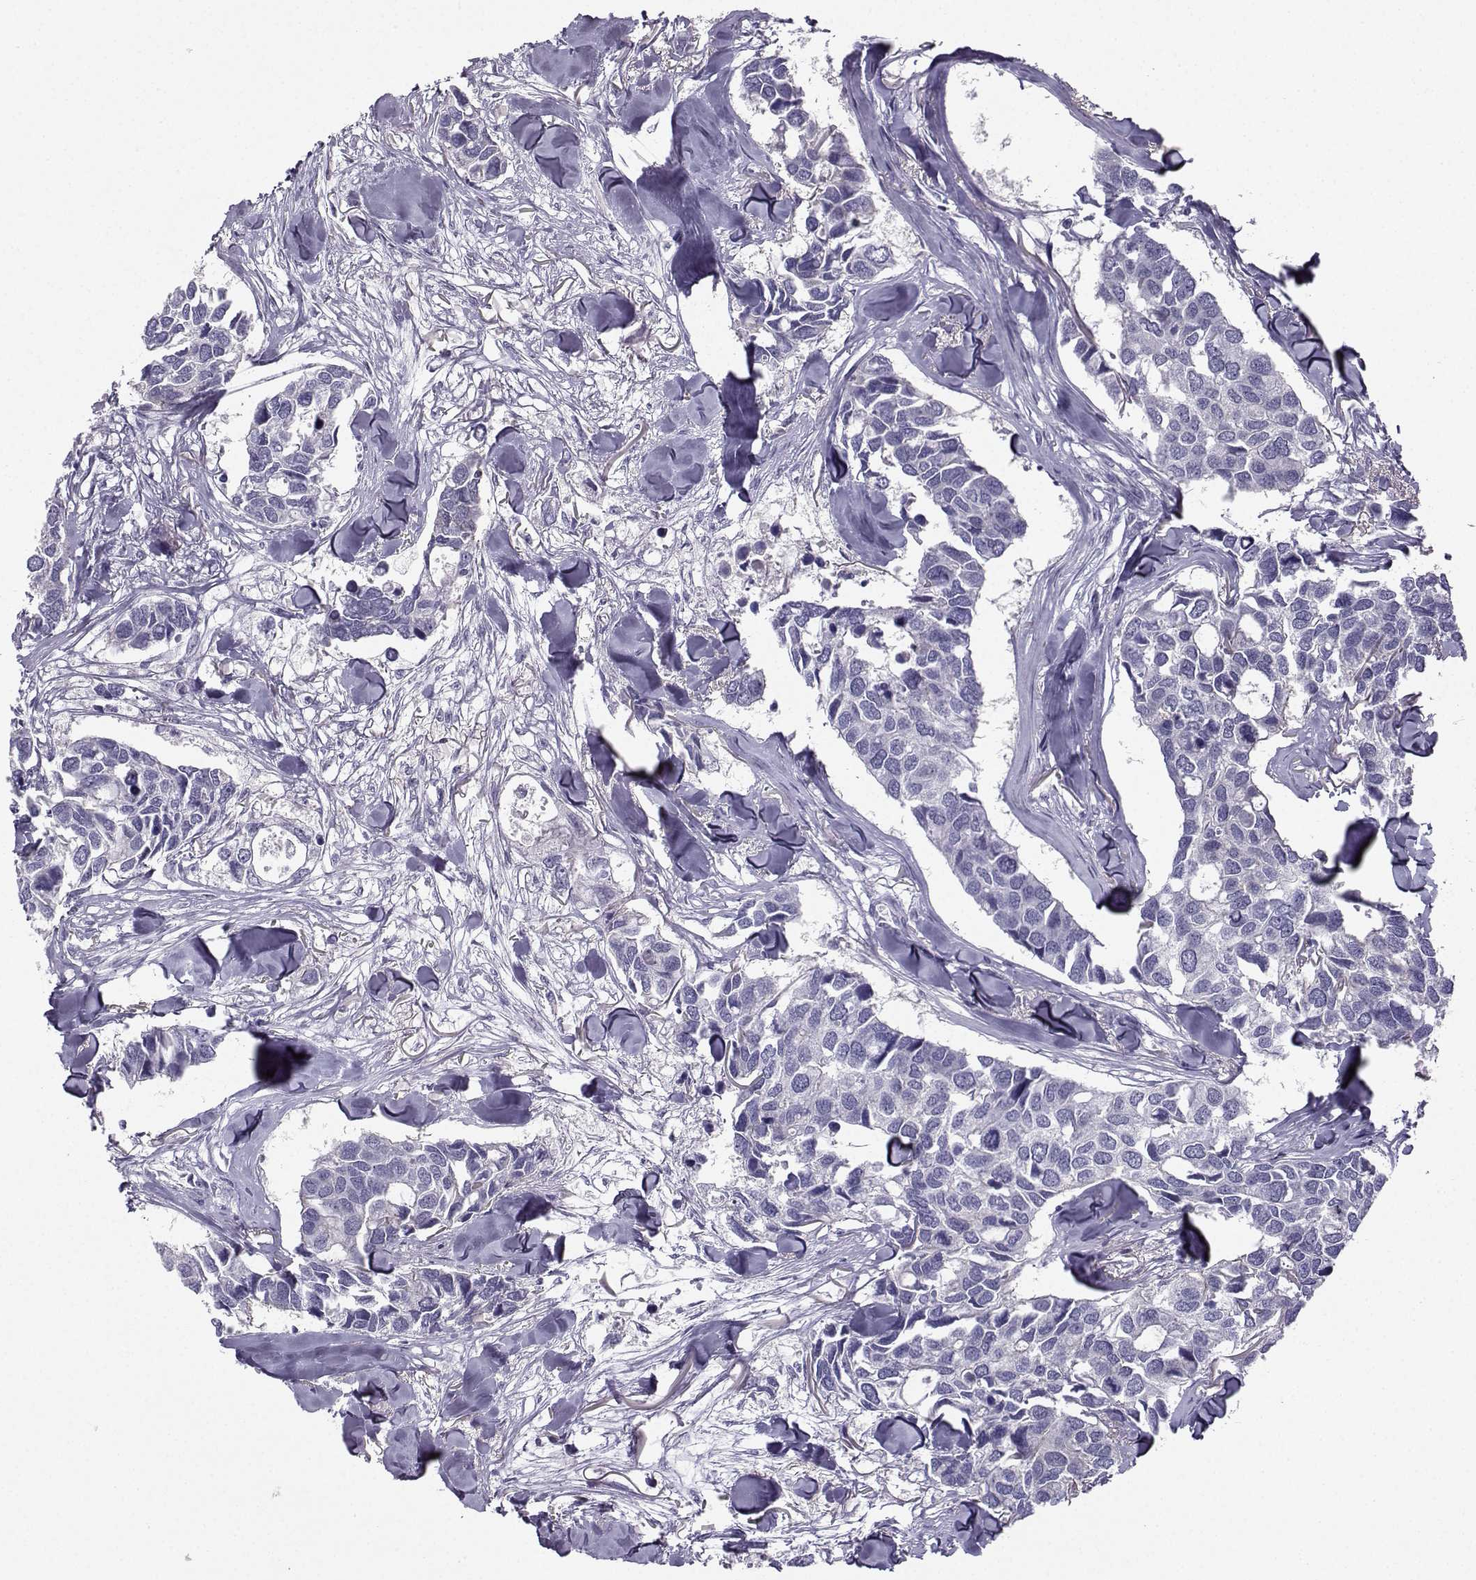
{"staining": {"intensity": "negative", "quantity": "none", "location": "none"}, "tissue": "breast cancer", "cell_type": "Tumor cells", "image_type": "cancer", "snomed": [{"axis": "morphology", "description": "Duct carcinoma"}, {"axis": "topography", "description": "Breast"}], "caption": "Tumor cells show no significant protein positivity in breast cancer.", "gene": "NQO1", "patient": {"sex": "female", "age": 83}}